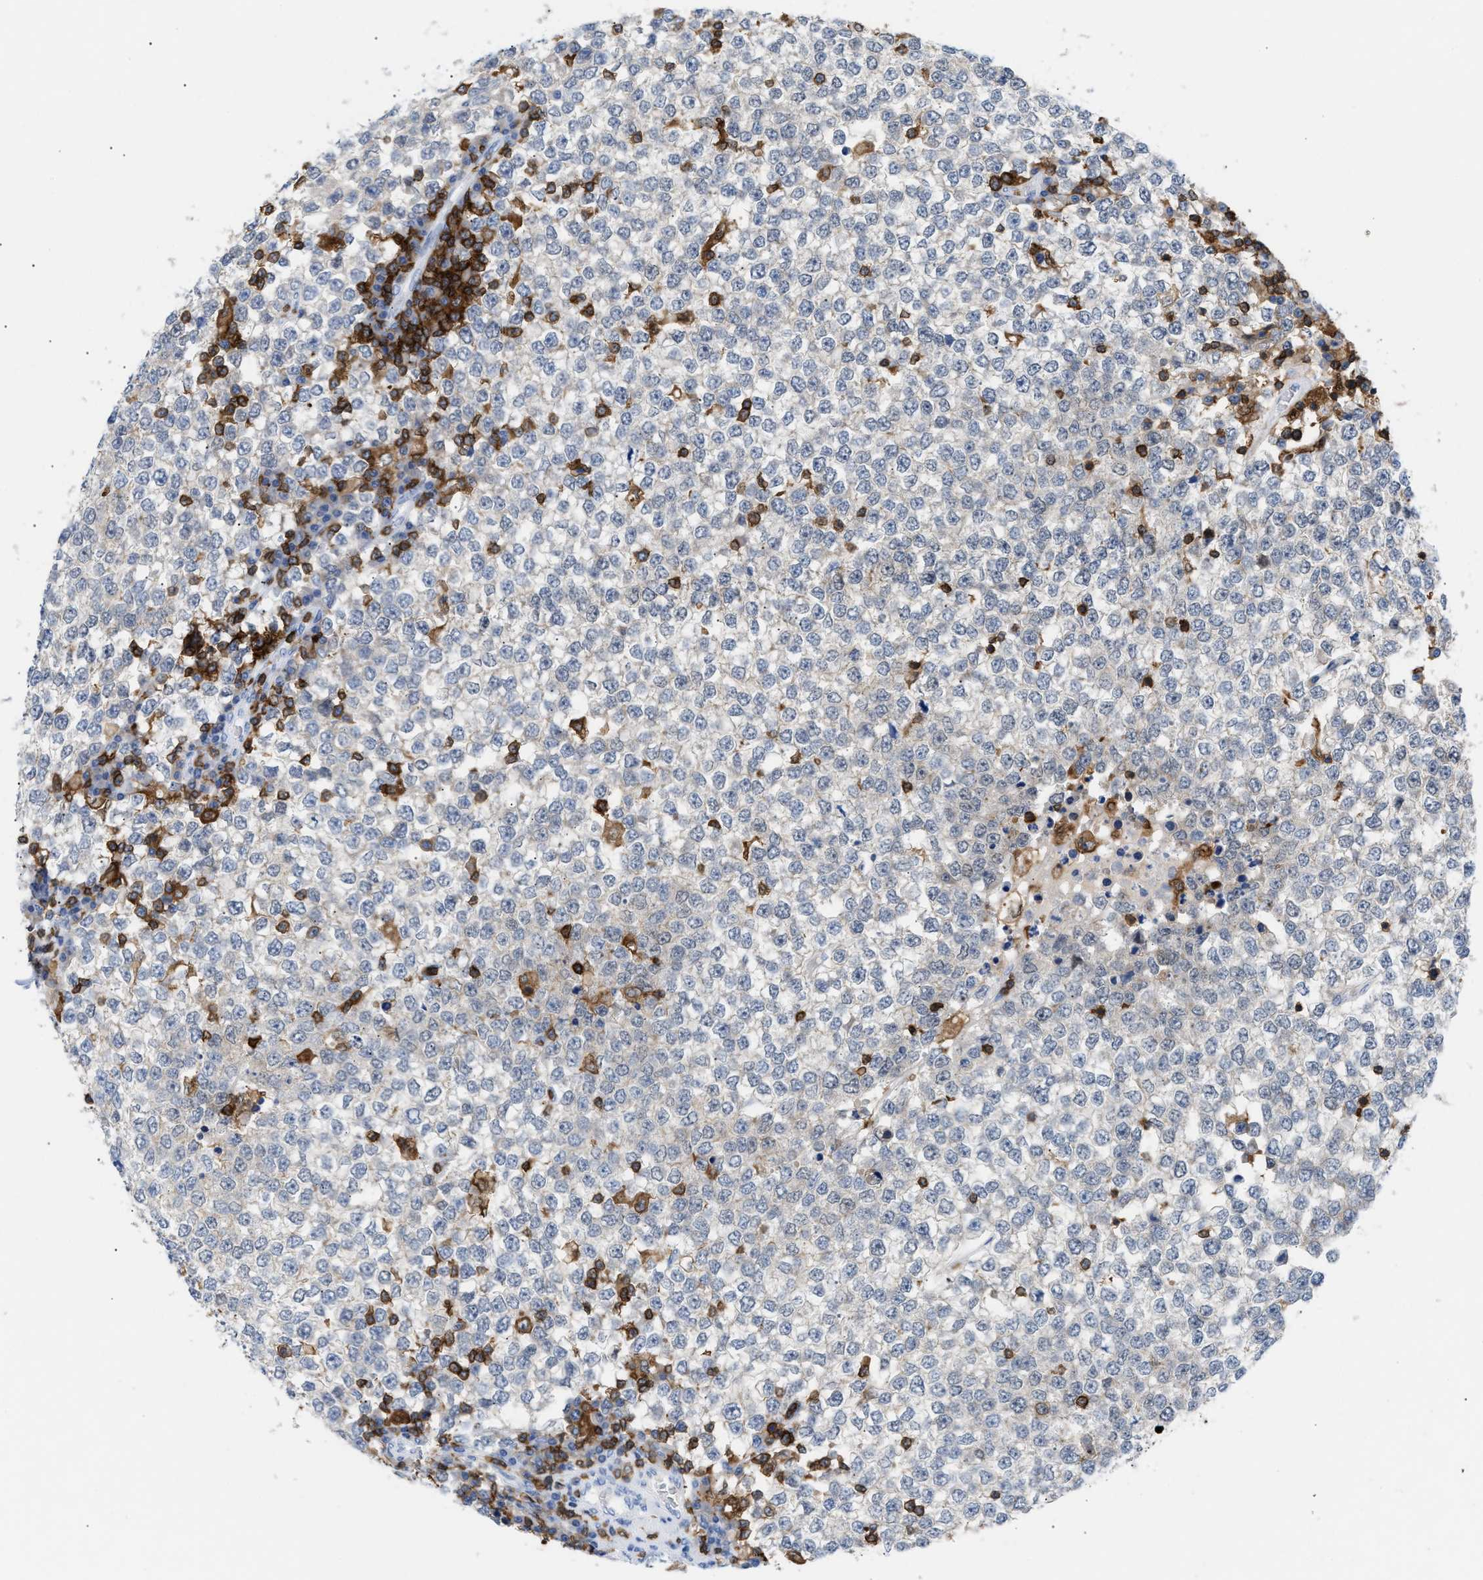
{"staining": {"intensity": "negative", "quantity": "none", "location": "none"}, "tissue": "testis cancer", "cell_type": "Tumor cells", "image_type": "cancer", "snomed": [{"axis": "morphology", "description": "Seminoma, NOS"}, {"axis": "topography", "description": "Testis"}], "caption": "The immunohistochemistry (IHC) histopathology image has no significant staining in tumor cells of testis seminoma tissue.", "gene": "LCP1", "patient": {"sex": "male", "age": 65}}